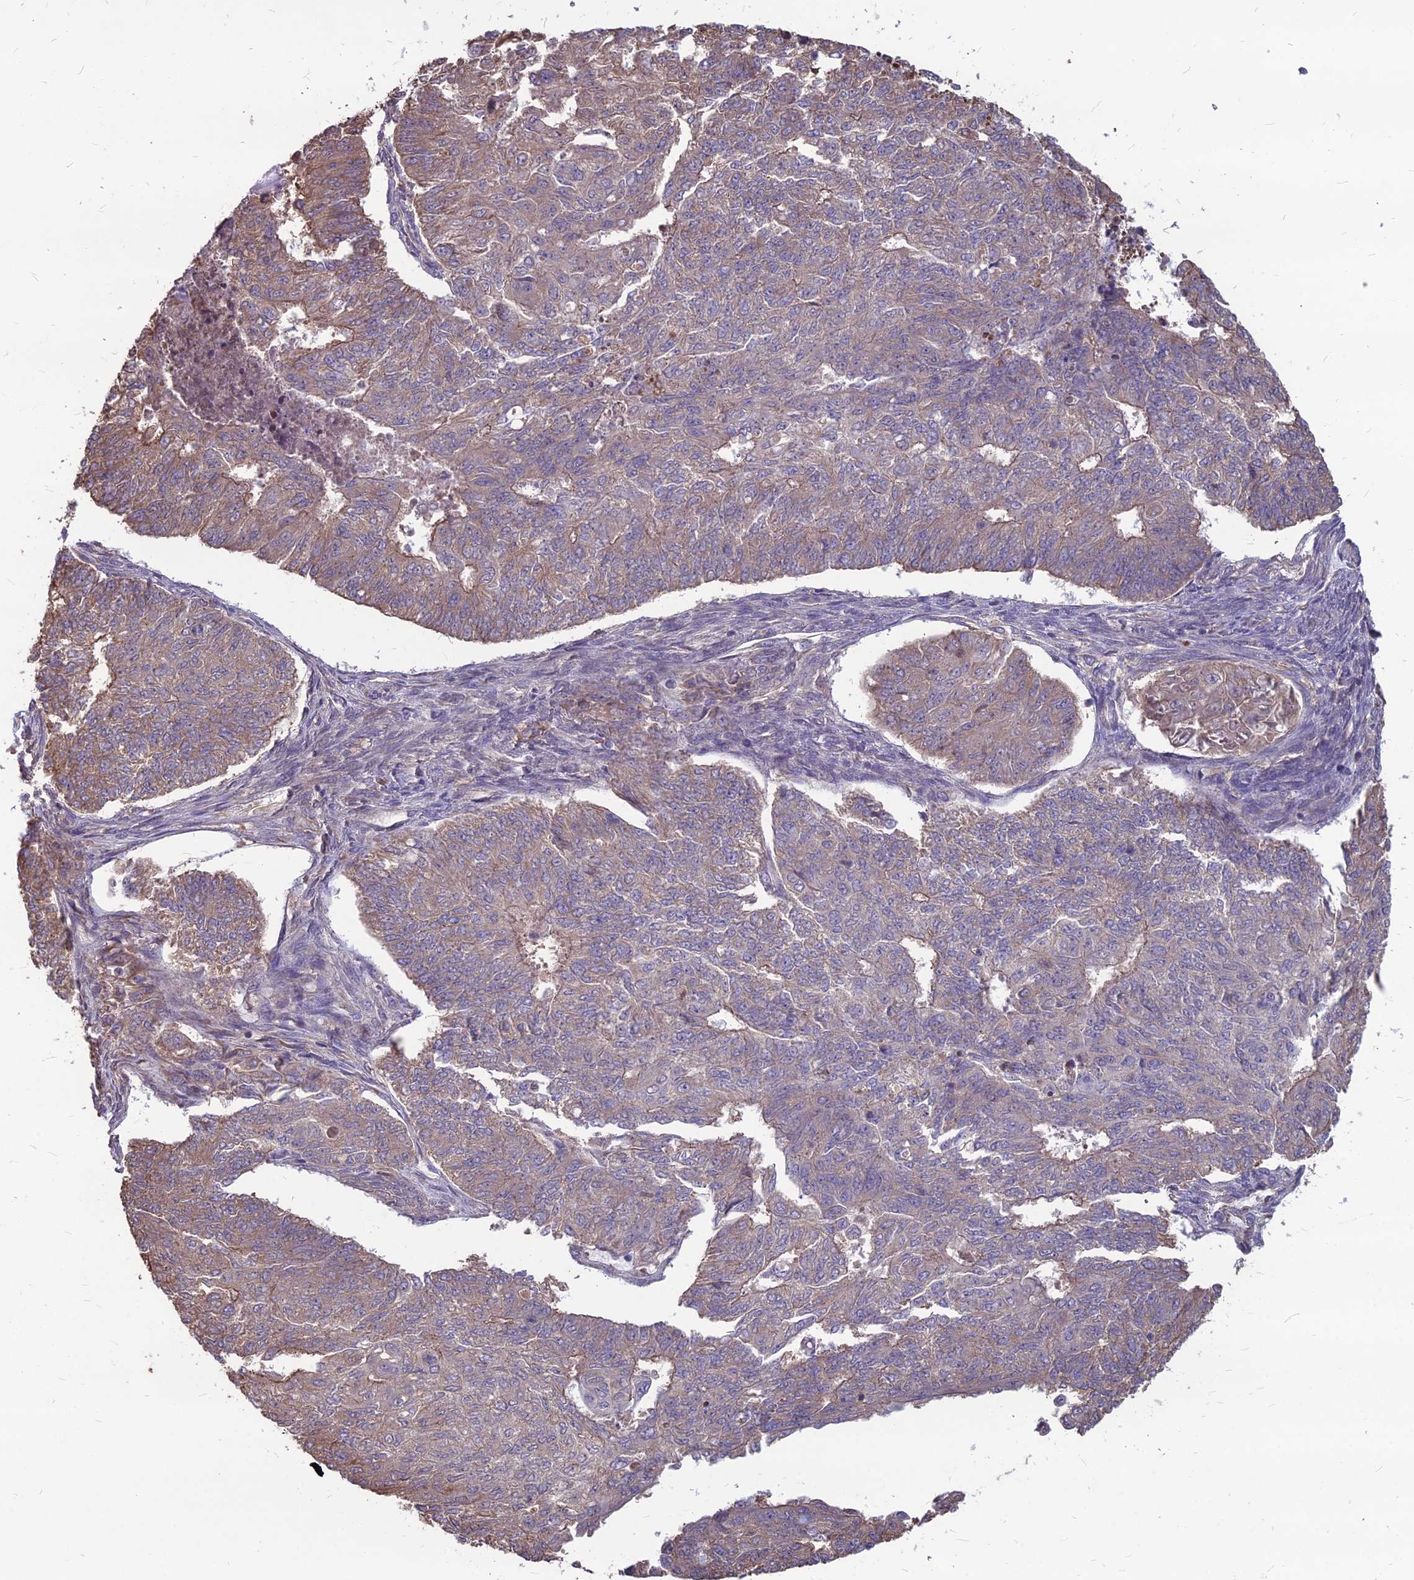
{"staining": {"intensity": "moderate", "quantity": "25%-75%", "location": "cytoplasmic/membranous"}, "tissue": "endometrial cancer", "cell_type": "Tumor cells", "image_type": "cancer", "snomed": [{"axis": "morphology", "description": "Adenocarcinoma, NOS"}, {"axis": "topography", "description": "Endometrium"}], "caption": "Immunohistochemical staining of endometrial cancer (adenocarcinoma) reveals moderate cytoplasmic/membranous protein expression in about 25%-75% of tumor cells.", "gene": "LSM6", "patient": {"sex": "female", "age": 32}}